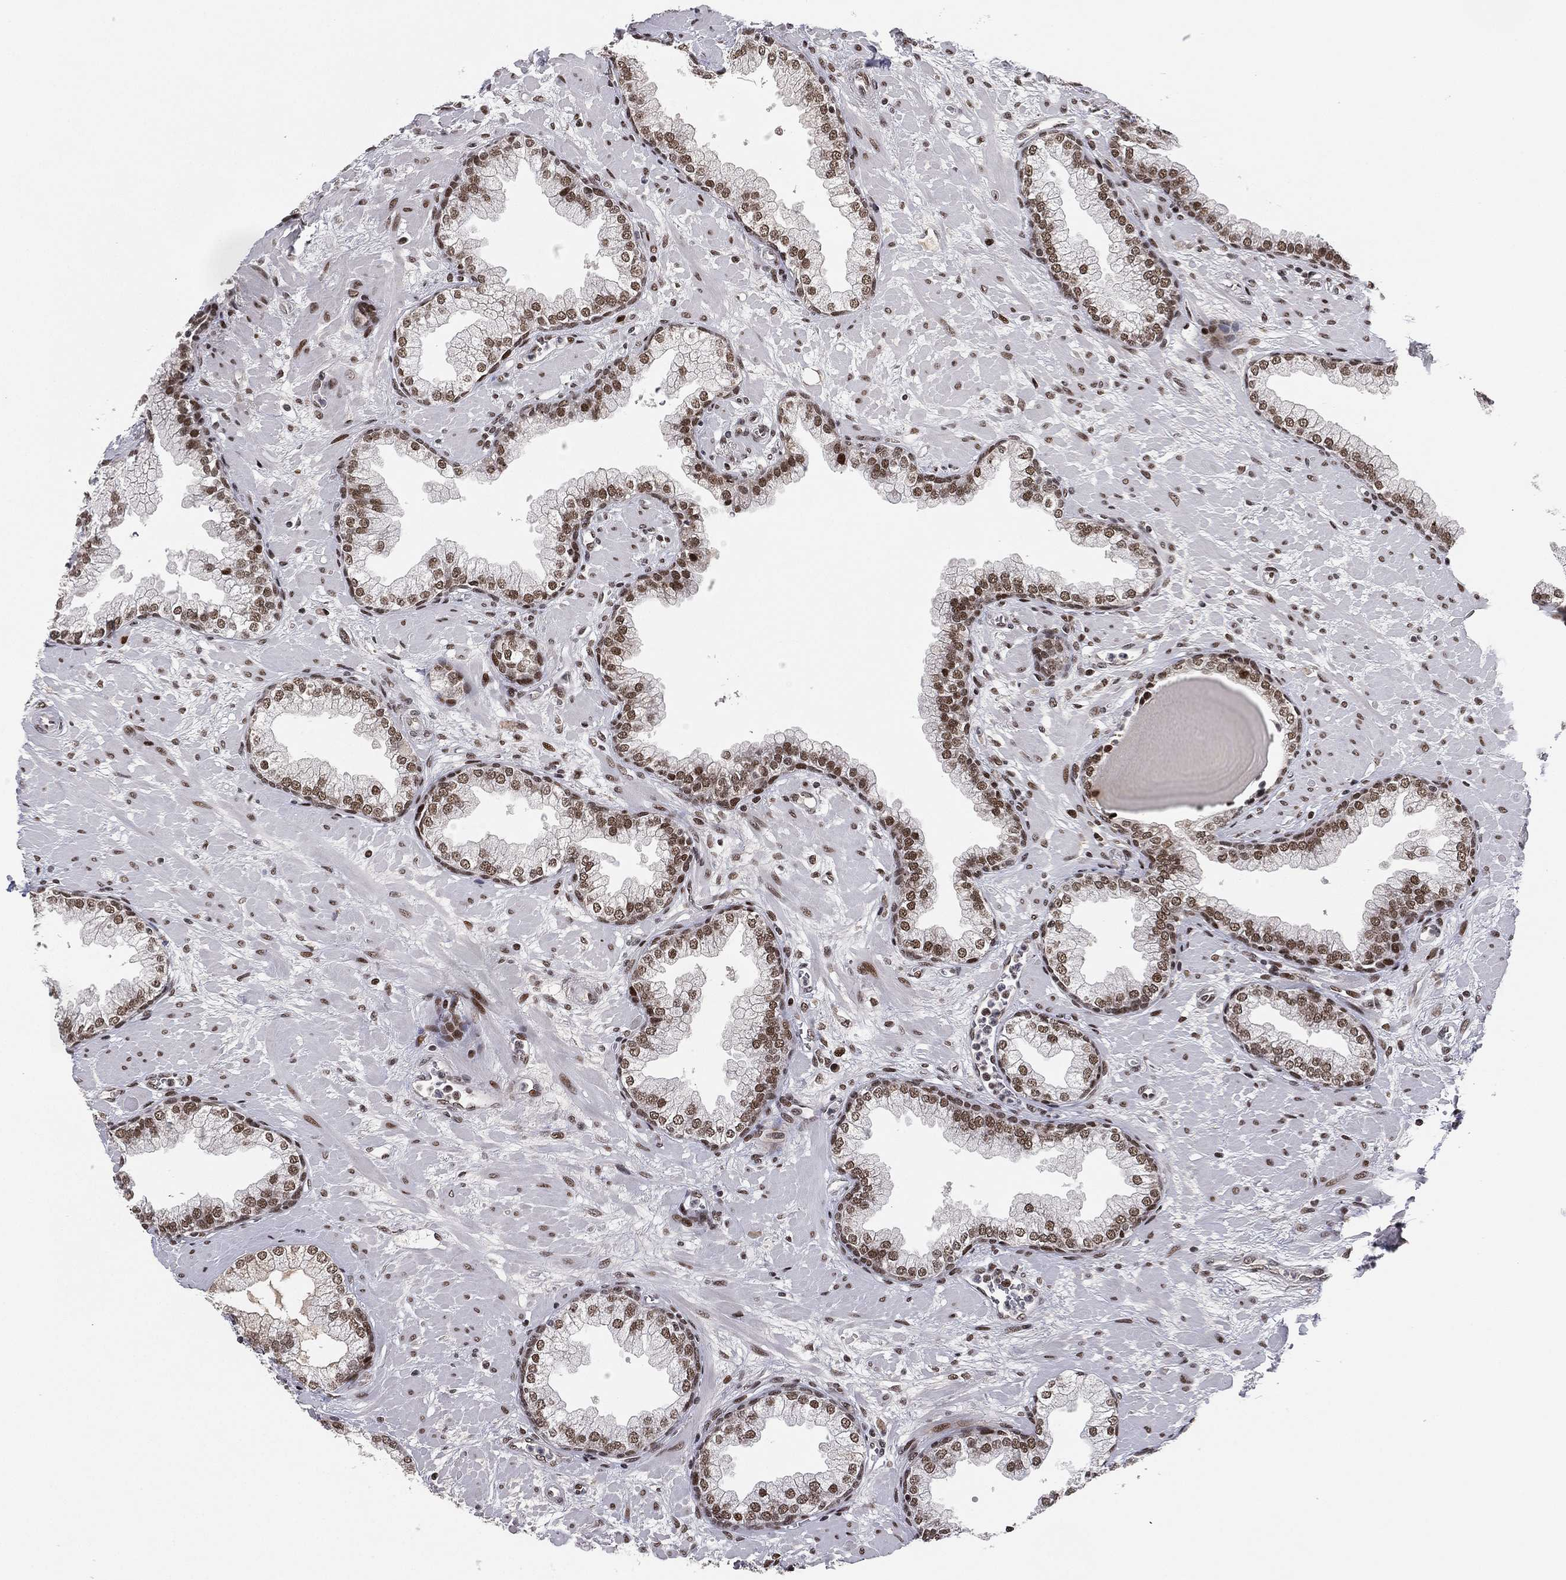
{"staining": {"intensity": "strong", "quantity": "25%-75%", "location": "nuclear"}, "tissue": "prostate", "cell_type": "Glandular cells", "image_type": "normal", "snomed": [{"axis": "morphology", "description": "Normal tissue, NOS"}, {"axis": "topography", "description": "Prostate"}], "caption": "Immunohistochemical staining of normal prostate shows 25%-75% levels of strong nuclear protein positivity in approximately 25%-75% of glandular cells. (brown staining indicates protein expression, while blue staining denotes nuclei).", "gene": "RTF1", "patient": {"sex": "male", "age": 63}}